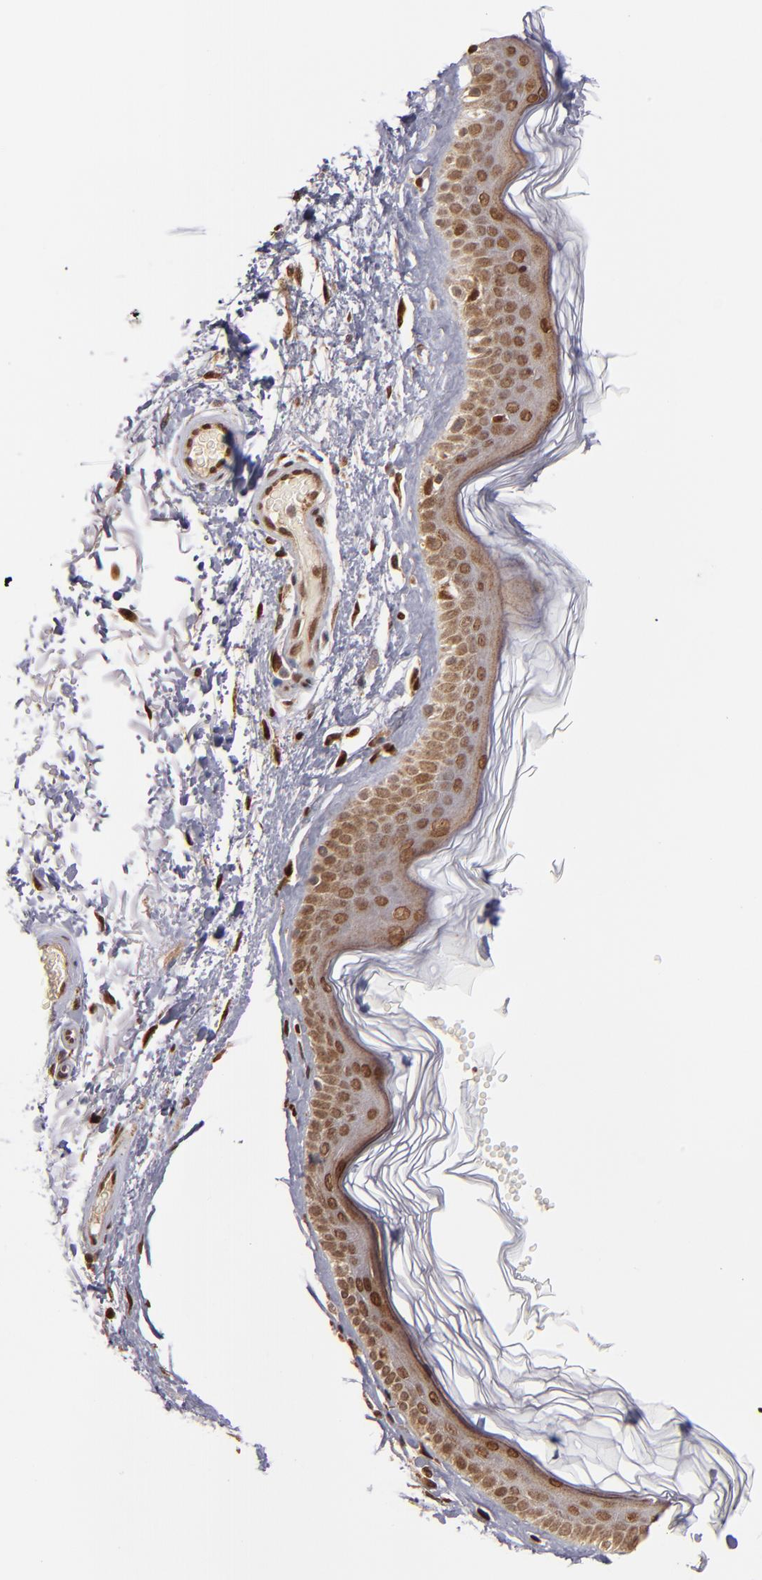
{"staining": {"intensity": "moderate", "quantity": ">75%", "location": "nuclear"}, "tissue": "skin", "cell_type": "Fibroblasts", "image_type": "normal", "snomed": [{"axis": "morphology", "description": "Normal tissue, NOS"}, {"axis": "topography", "description": "Skin"}], "caption": "A medium amount of moderate nuclear positivity is present in about >75% of fibroblasts in normal skin. Immunohistochemistry (ihc) stains the protein in brown and the nuclei are stained blue.", "gene": "TOP1MT", "patient": {"sex": "male", "age": 63}}